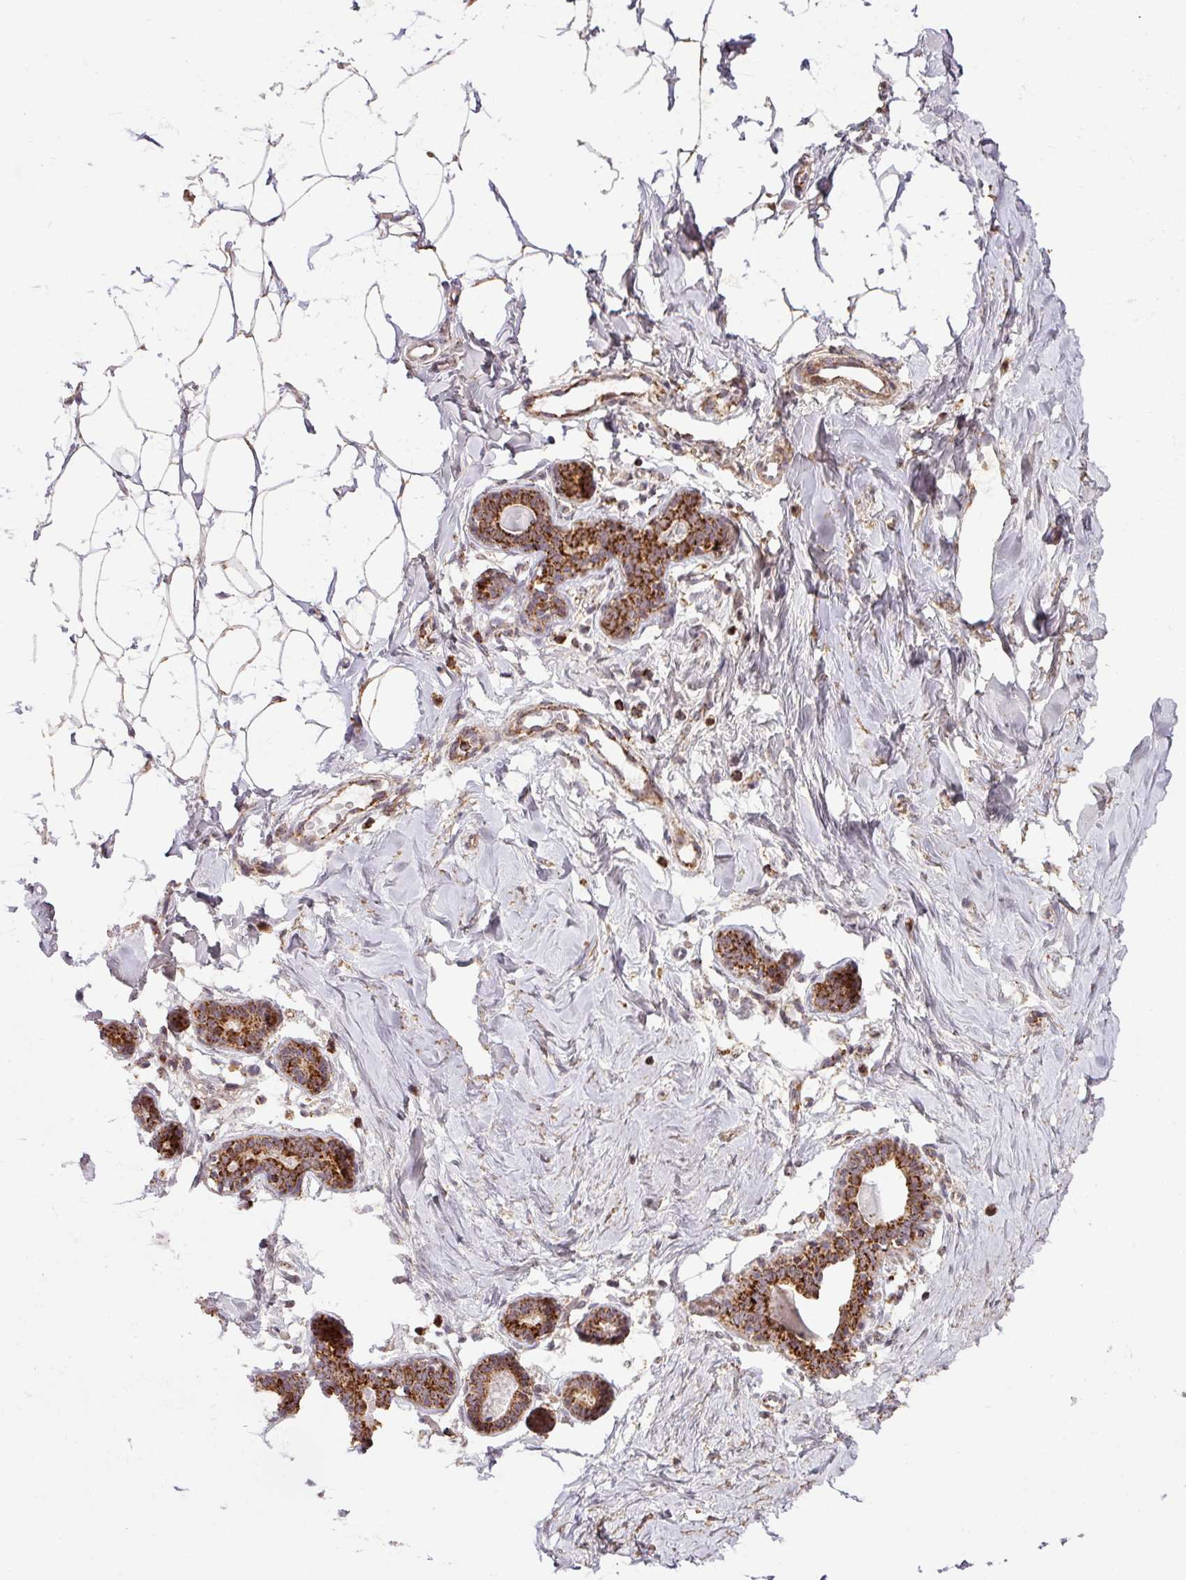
{"staining": {"intensity": "weak", "quantity": "25%-75%", "location": "cytoplasmic/membranous"}, "tissue": "breast", "cell_type": "Adipocytes", "image_type": "normal", "snomed": [{"axis": "morphology", "description": "Normal tissue, NOS"}, {"axis": "topography", "description": "Breast"}], "caption": "DAB immunohistochemical staining of normal breast shows weak cytoplasmic/membranous protein positivity in about 25%-75% of adipocytes.", "gene": "ENSG00000269547", "patient": {"sex": "female", "age": 23}}